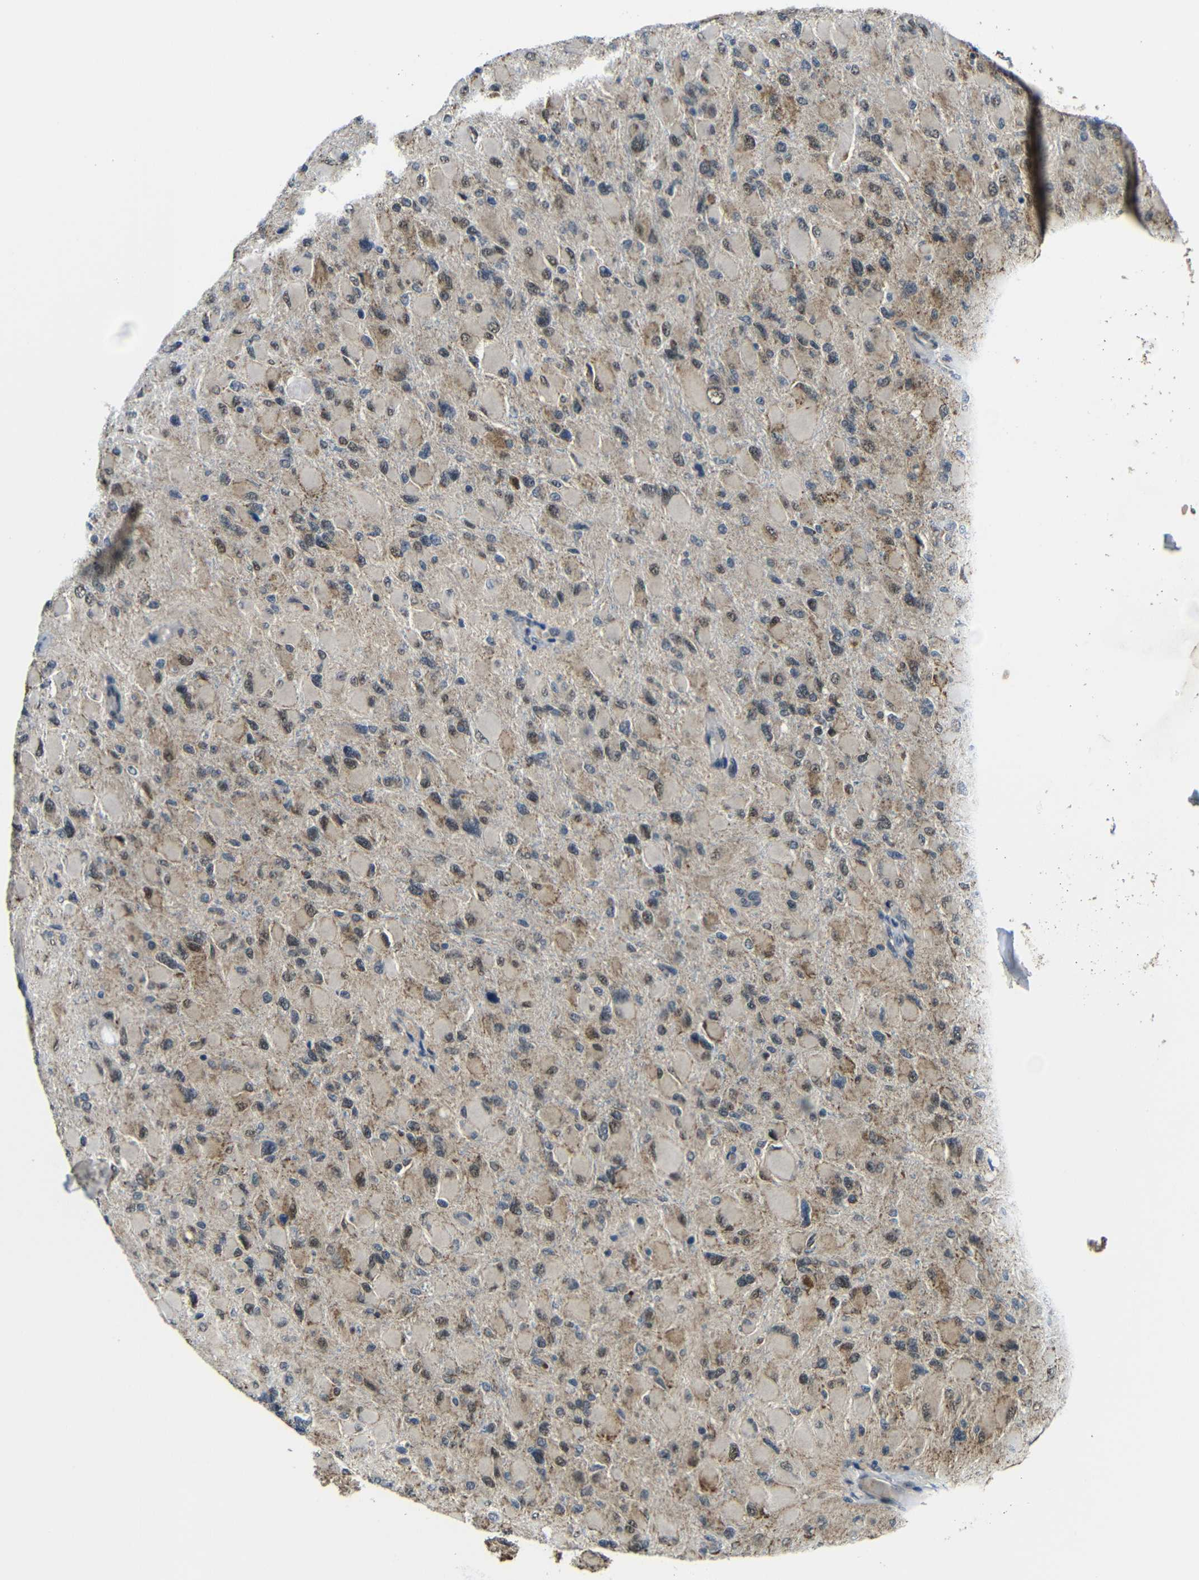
{"staining": {"intensity": "negative", "quantity": "none", "location": "none"}, "tissue": "glioma", "cell_type": "Tumor cells", "image_type": "cancer", "snomed": [{"axis": "morphology", "description": "Glioma, malignant, High grade"}, {"axis": "topography", "description": "Cerebral cortex"}], "caption": "Immunohistochemical staining of high-grade glioma (malignant) shows no significant expression in tumor cells. (Stains: DAB (3,3'-diaminobenzidine) IHC with hematoxylin counter stain, Microscopy: brightfield microscopy at high magnification).", "gene": "FAM172A", "patient": {"sex": "female", "age": 36}}